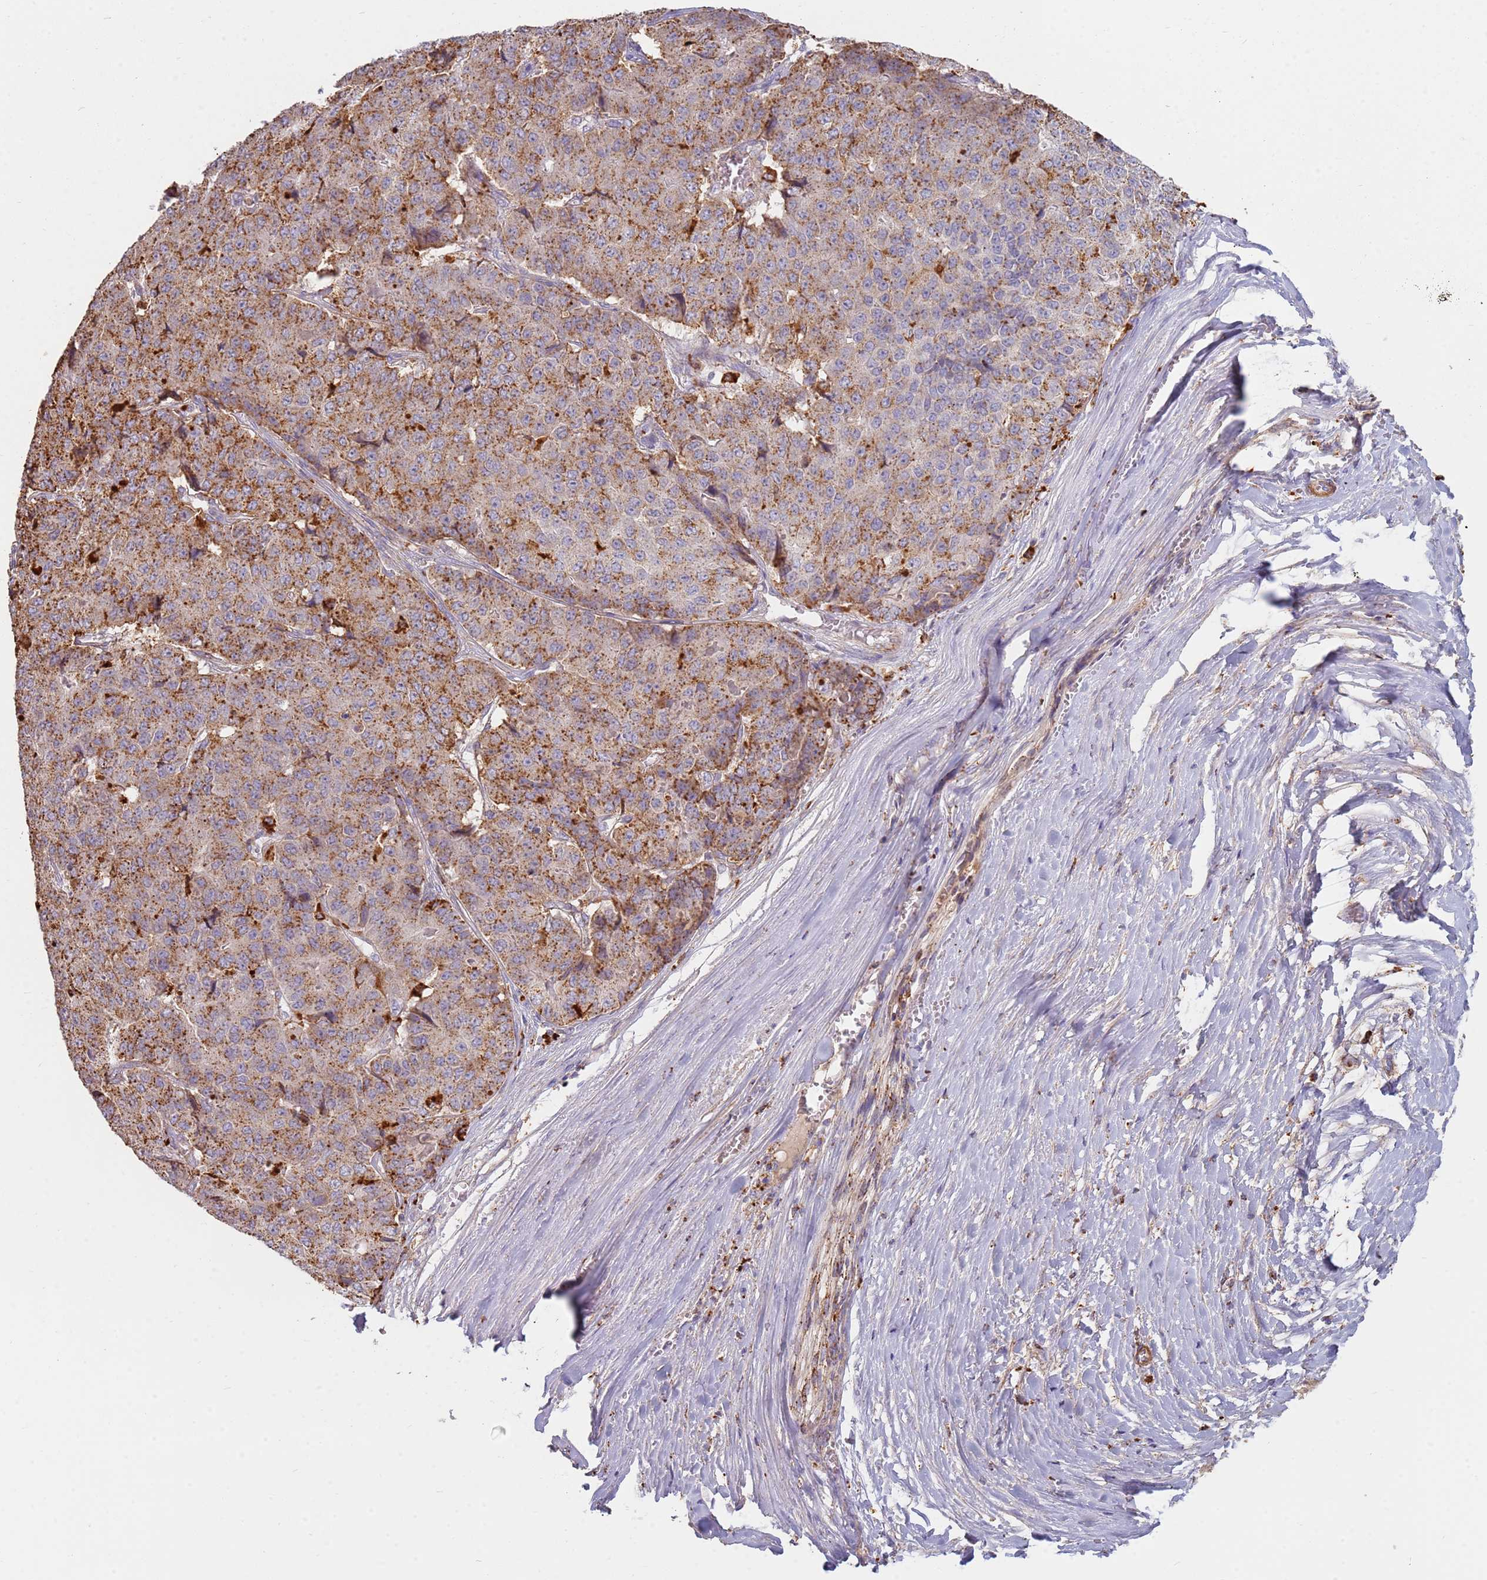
{"staining": {"intensity": "moderate", "quantity": ">75%", "location": "cytoplasmic/membranous"}, "tissue": "pancreatic cancer", "cell_type": "Tumor cells", "image_type": "cancer", "snomed": [{"axis": "morphology", "description": "Adenocarcinoma, NOS"}, {"axis": "topography", "description": "Pancreas"}], "caption": "Protein staining shows moderate cytoplasmic/membranous expression in about >75% of tumor cells in pancreatic cancer.", "gene": "TMEM229B", "patient": {"sex": "male", "age": 50}}